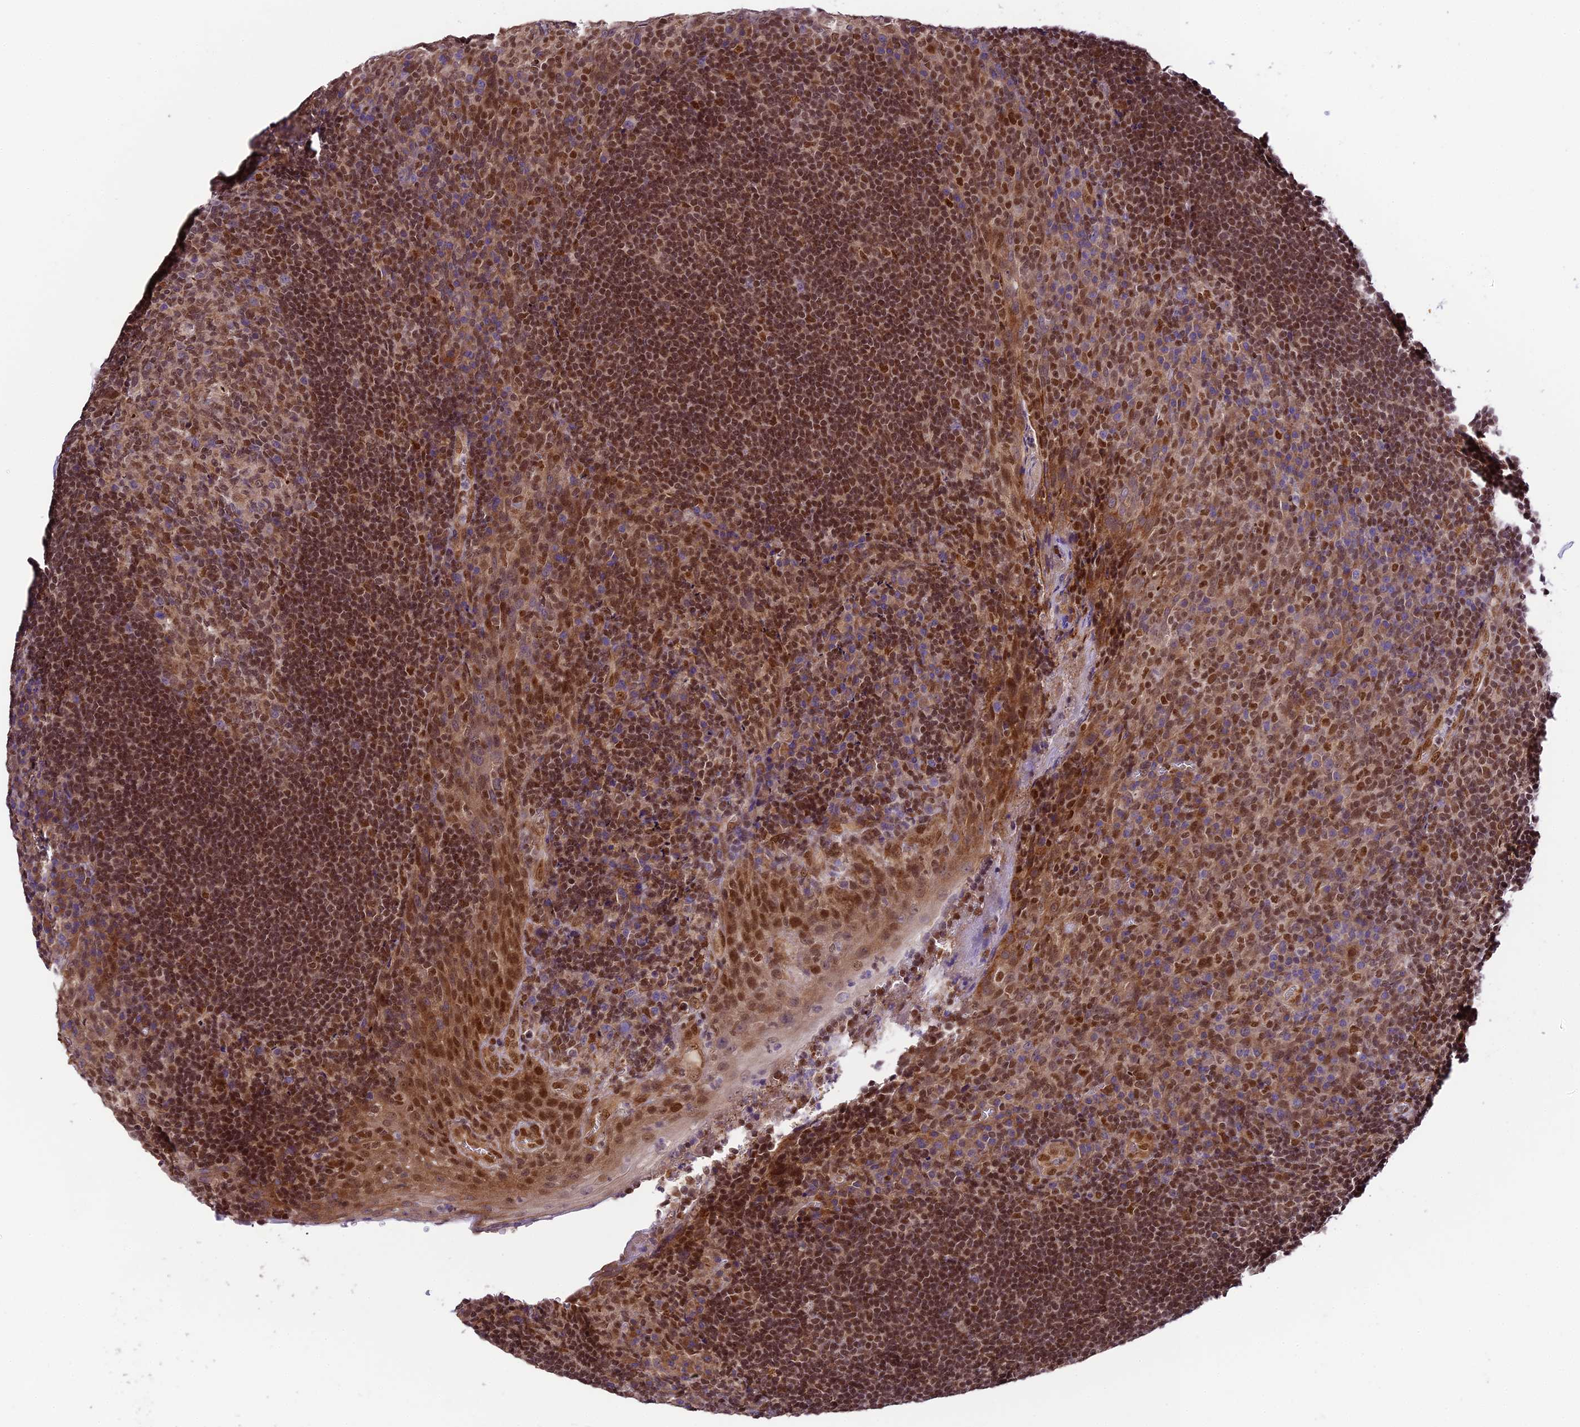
{"staining": {"intensity": "moderate", "quantity": "25%-75%", "location": "nuclear"}, "tissue": "tonsil", "cell_type": "Germinal center cells", "image_type": "normal", "snomed": [{"axis": "morphology", "description": "Normal tissue, NOS"}, {"axis": "topography", "description": "Tonsil"}], "caption": "Immunohistochemical staining of benign tonsil reveals 25%-75% levels of moderate nuclear protein expression in about 25%-75% of germinal center cells. The protein of interest is stained brown, and the nuclei are stained in blue (DAB (3,3'-diaminobenzidine) IHC with brightfield microscopy, high magnification).", "gene": "TRIM22", "patient": {"sex": "male", "age": 17}}